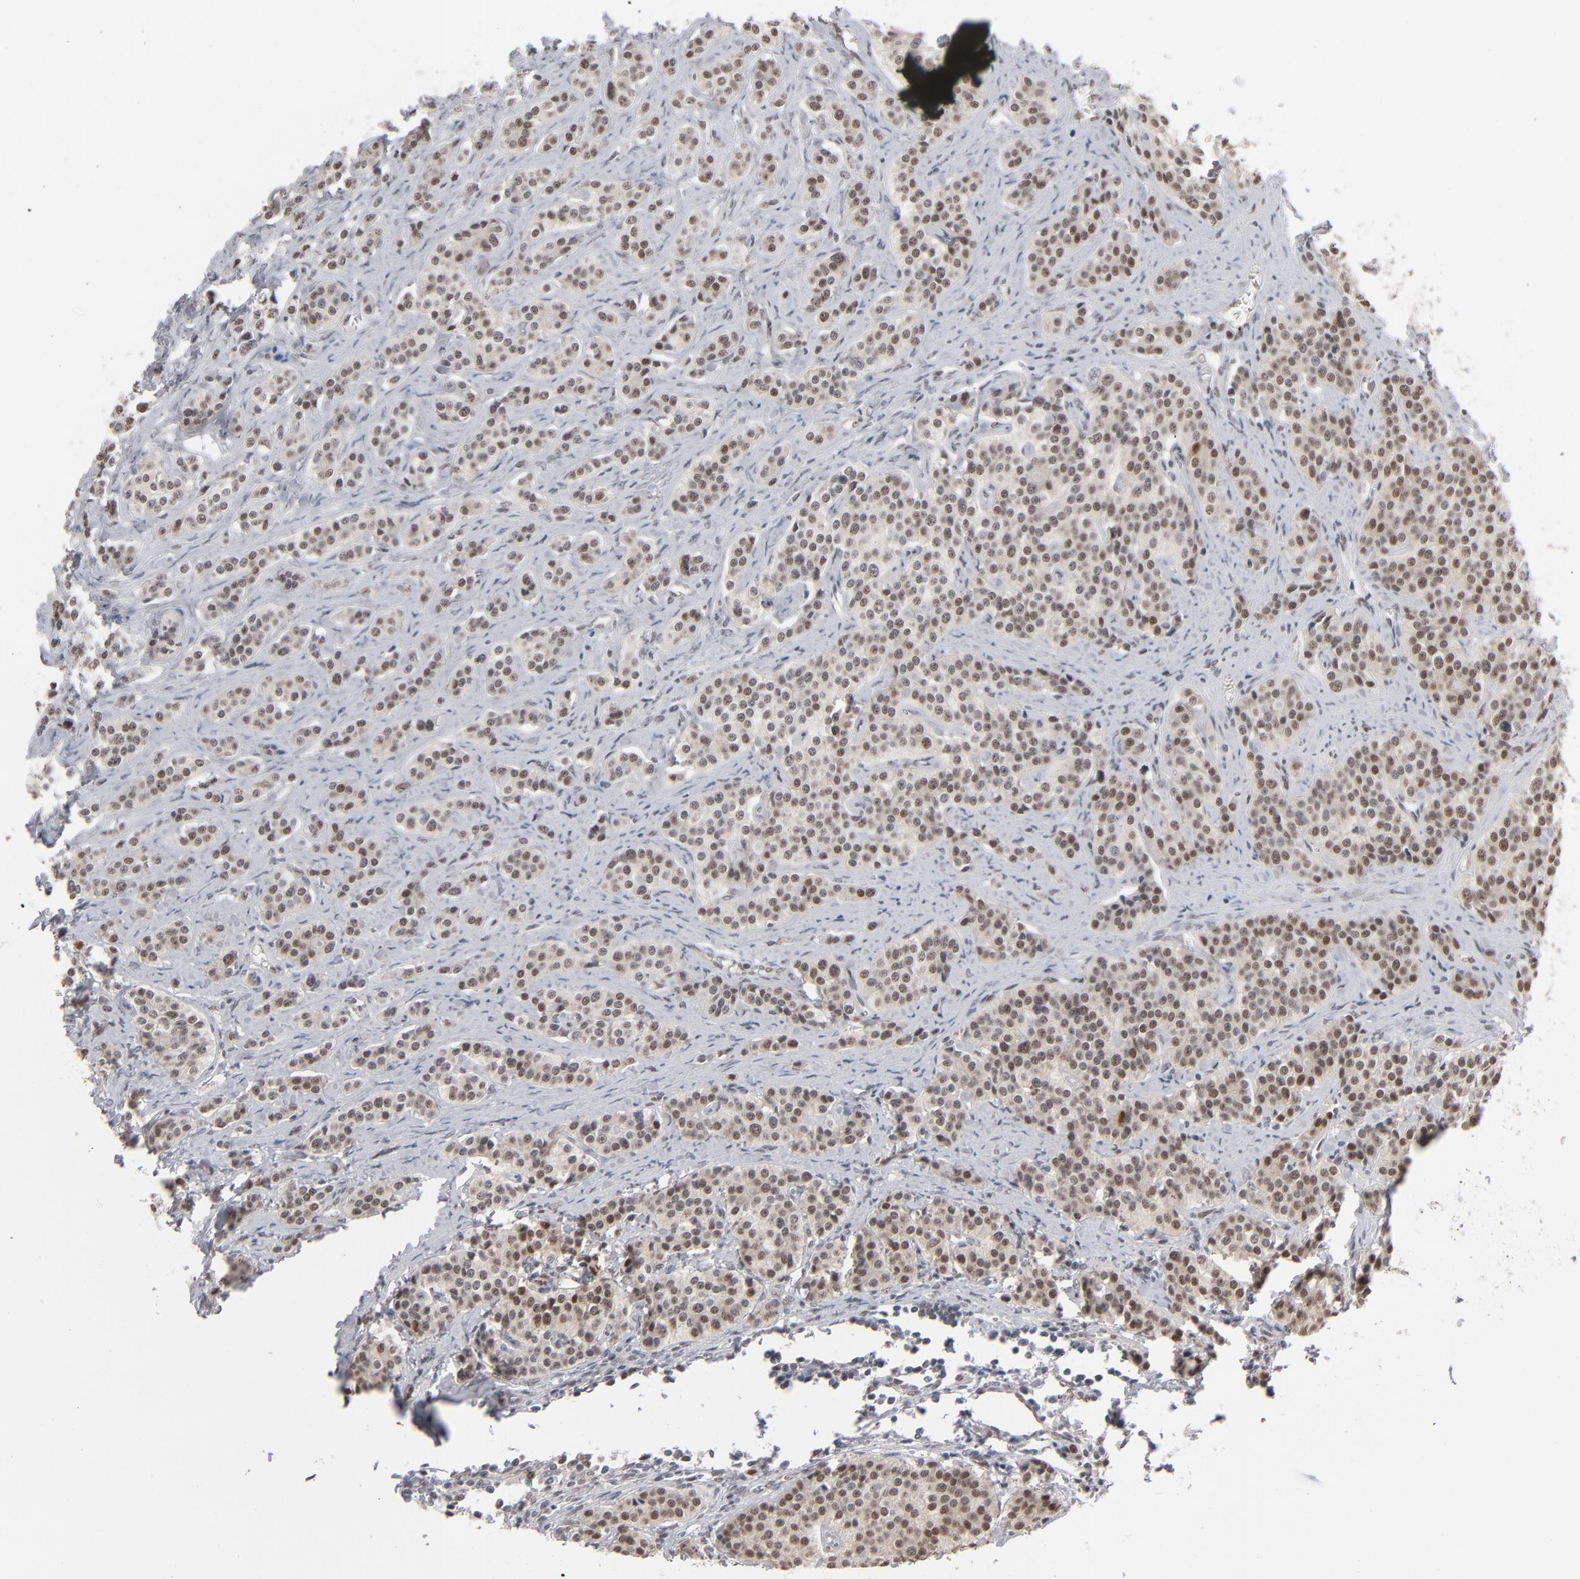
{"staining": {"intensity": "moderate", "quantity": ">75%", "location": "cytoplasmic/membranous,nuclear"}, "tissue": "carcinoid", "cell_type": "Tumor cells", "image_type": "cancer", "snomed": [{"axis": "morphology", "description": "Carcinoid, malignant, NOS"}, {"axis": "topography", "description": "Small intestine"}], "caption": "Immunohistochemistry (IHC) (DAB (3,3'-diaminobenzidine)) staining of malignant carcinoid demonstrates moderate cytoplasmic/membranous and nuclear protein positivity in about >75% of tumor cells.", "gene": "IRF9", "patient": {"sex": "male", "age": 63}}